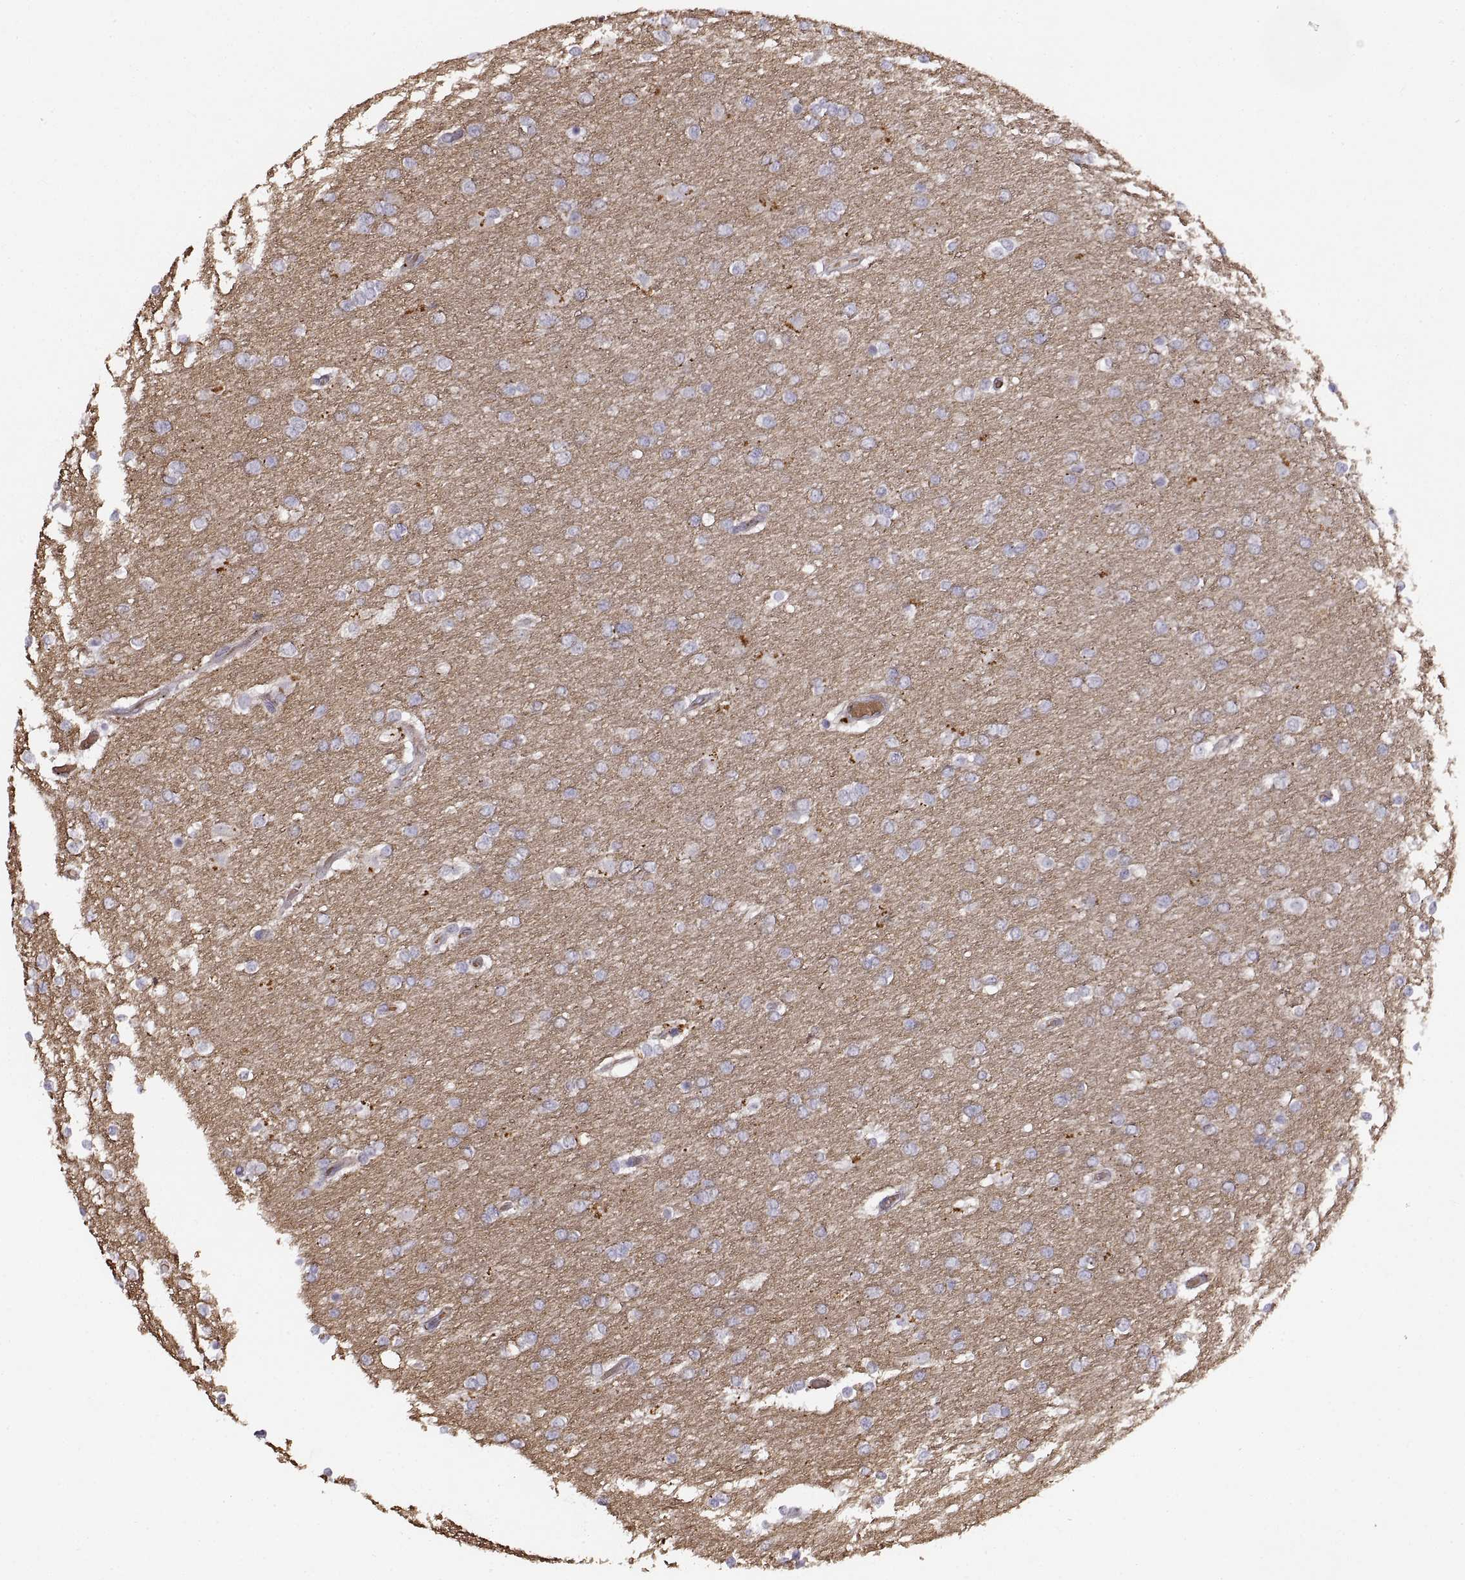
{"staining": {"intensity": "negative", "quantity": "none", "location": "none"}, "tissue": "glioma", "cell_type": "Tumor cells", "image_type": "cancer", "snomed": [{"axis": "morphology", "description": "Glioma, malignant, High grade"}, {"axis": "topography", "description": "Brain"}], "caption": "There is no significant positivity in tumor cells of glioma. (DAB (3,3'-diaminobenzidine) immunohistochemistry visualized using brightfield microscopy, high magnification).", "gene": "MEIOC", "patient": {"sex": "female", "age": 61}}